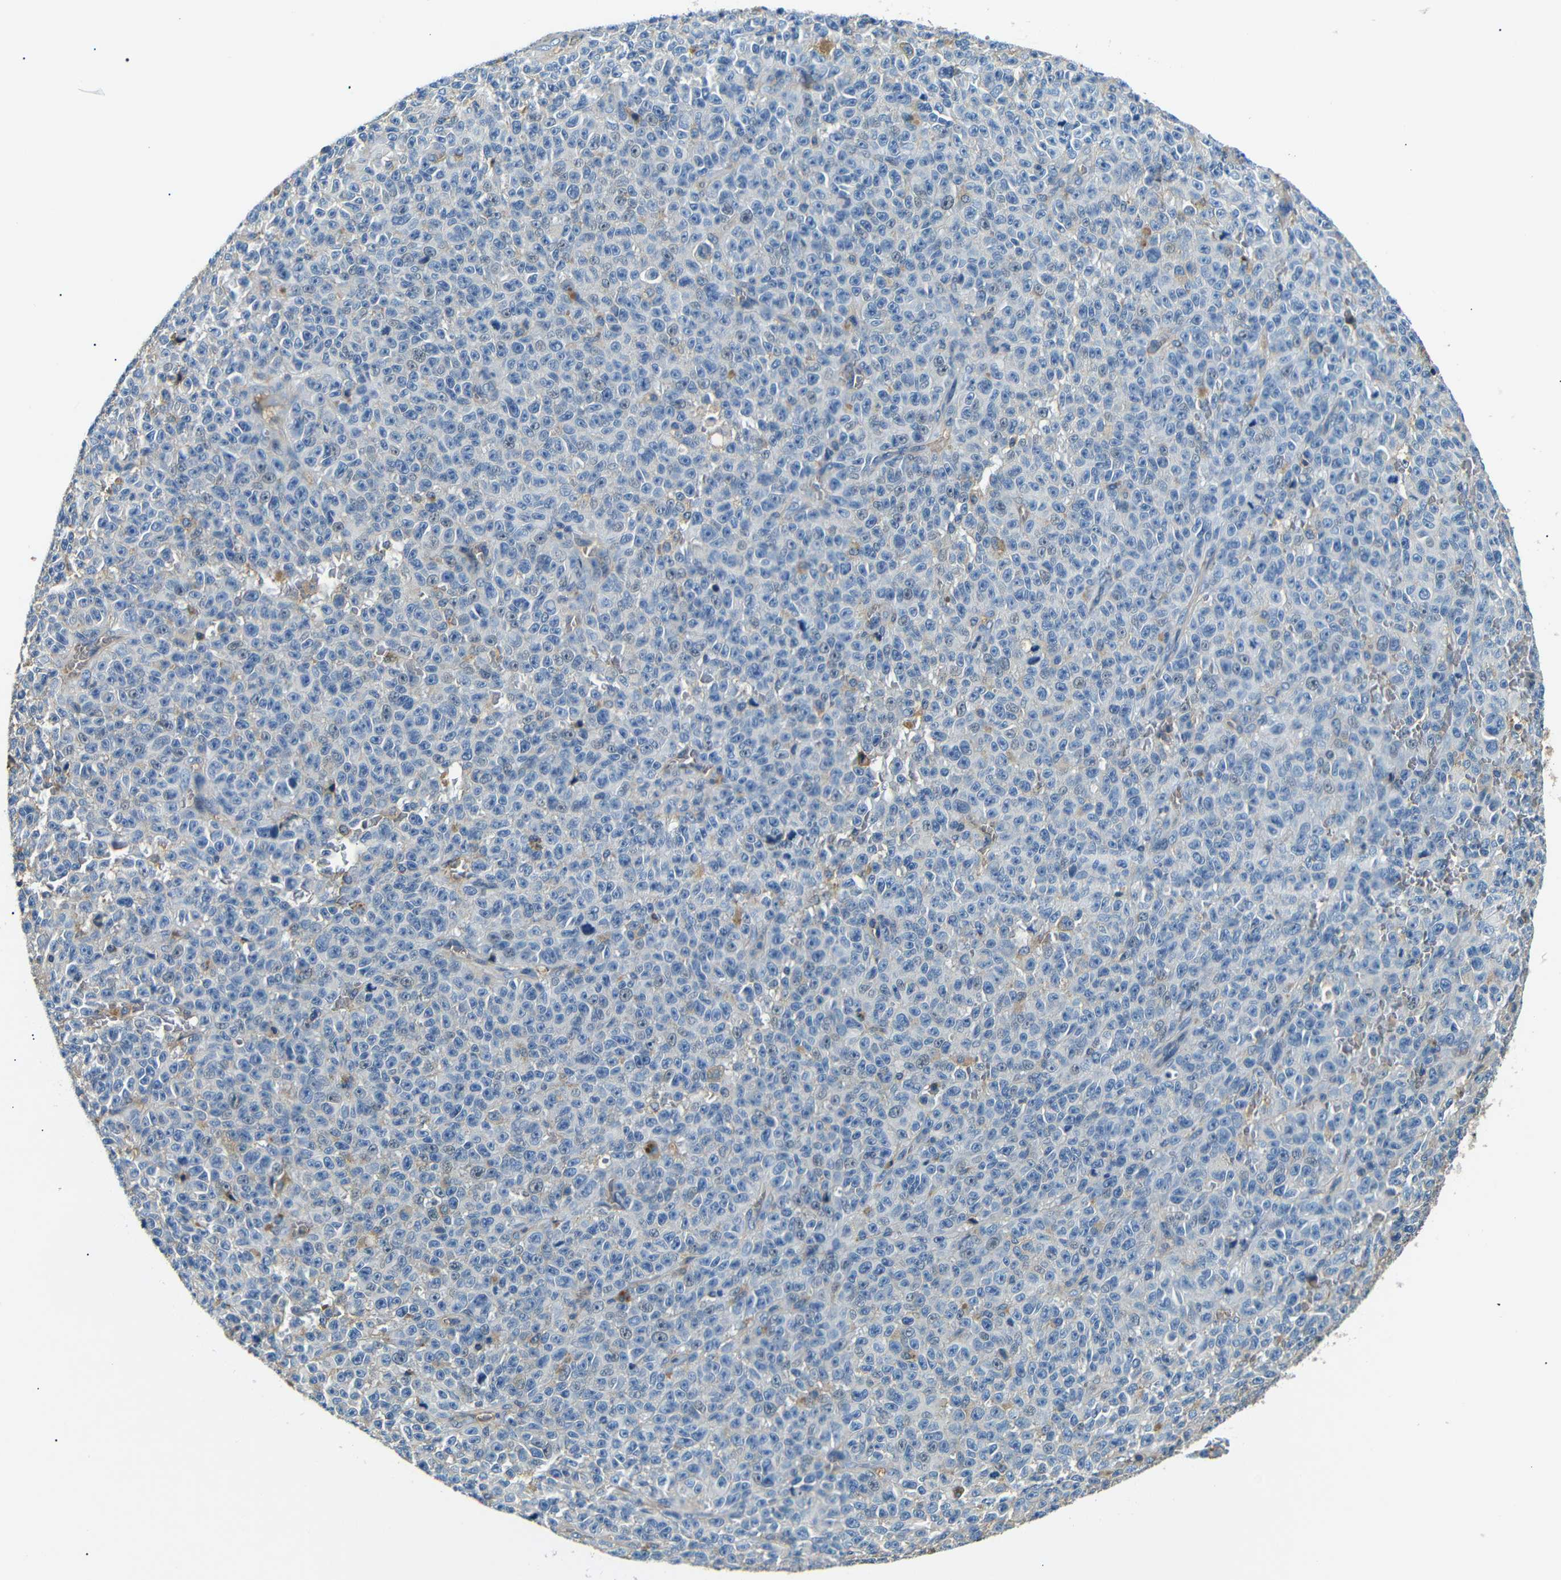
{"staining": {"intensity": "negative", "quantity": "none", "location": "none"}, "tissue": "melanoma", "cell_type": "Tumor cells", "image_type": "cancer", "snomed": [{"axis": "morphology", "description": "Malignant melanoma, NOS"}, {"axis": "topography", "description": "Skin"}], "caption": "Immunohistochemical staining of malignant melanoma exhibits no significant positivity in tumor cells. (Brightfield microscopy of DAB (3,3'-diaminobenzidine) IHC at high magnification).", "gene": "LHCGR", "patient": {"sex": "female", "age": 82}}